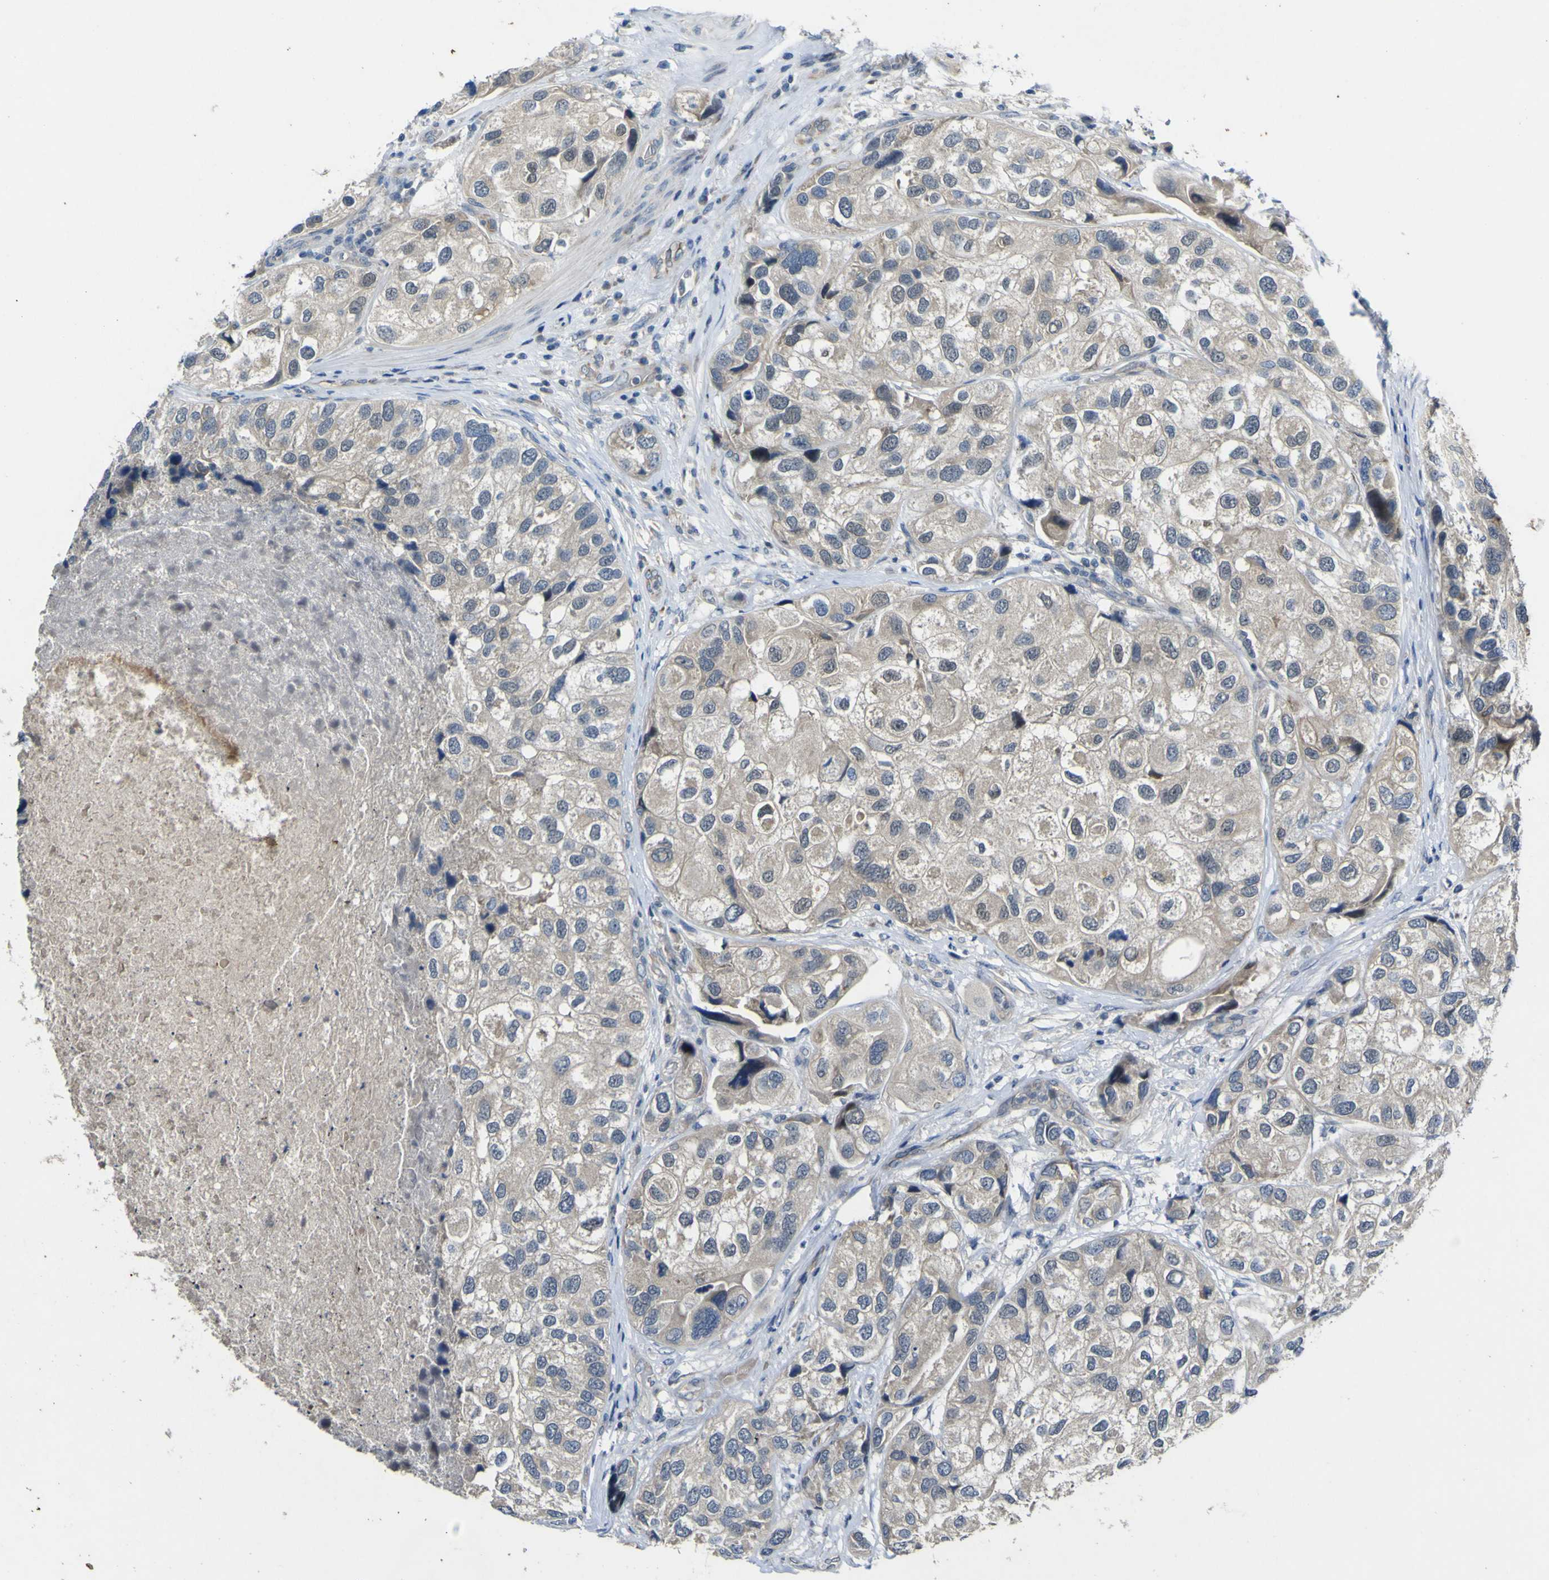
{"staining": {"intensity": "weak", "quantity": "<25%", "location": "cytoplasmic/membranous"}, "tissue": "urothelial cancer", "cell_type": "Tumor cells", "image_type": "cancer", "snomed": [{"axis": "morphology", "description": "Urothelial carcinoma, High grade"}, {"axis": "topography", "description": "Urinary bladder"}], "caption": "Tumor cells are negative for protein expression in human urothelial cancer.", "gene": "LDLR", "patient": {"sex": "female", "age": 64}}